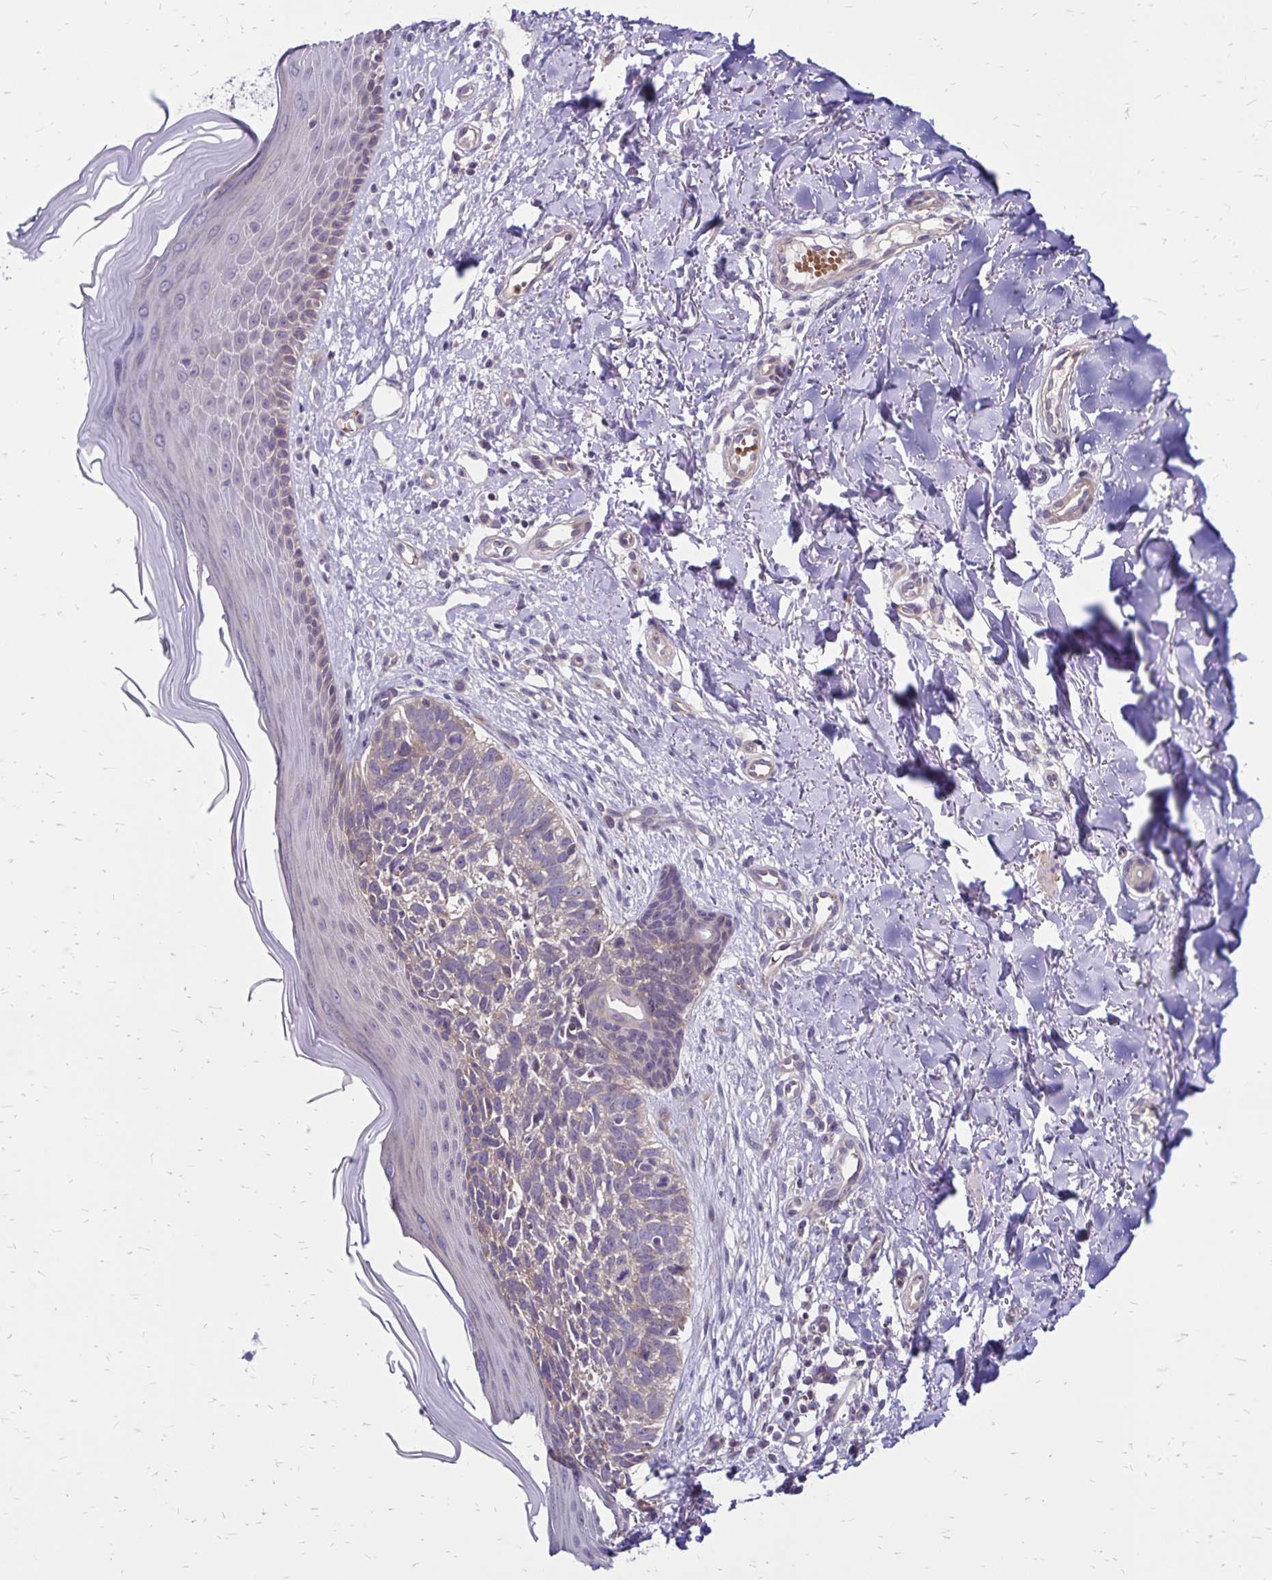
{"staining": {"intensity": "weak", "quantity": "<25%", "location": "cytoplasmic/membranous"}, "tissue": "skin cancer", "cell_type": "Tumor cells", "image_type": "cancer", "snomed": [{"axis": "morphology", "description": "Basal cell carcinoma"}, {"axis": "topography", "description": "Skin"}], "caption": "Tumor cells show no significant protein positivity in skin cancer.", "gene": "FSD1", "patient": {"sex": "female", "age": 45}}